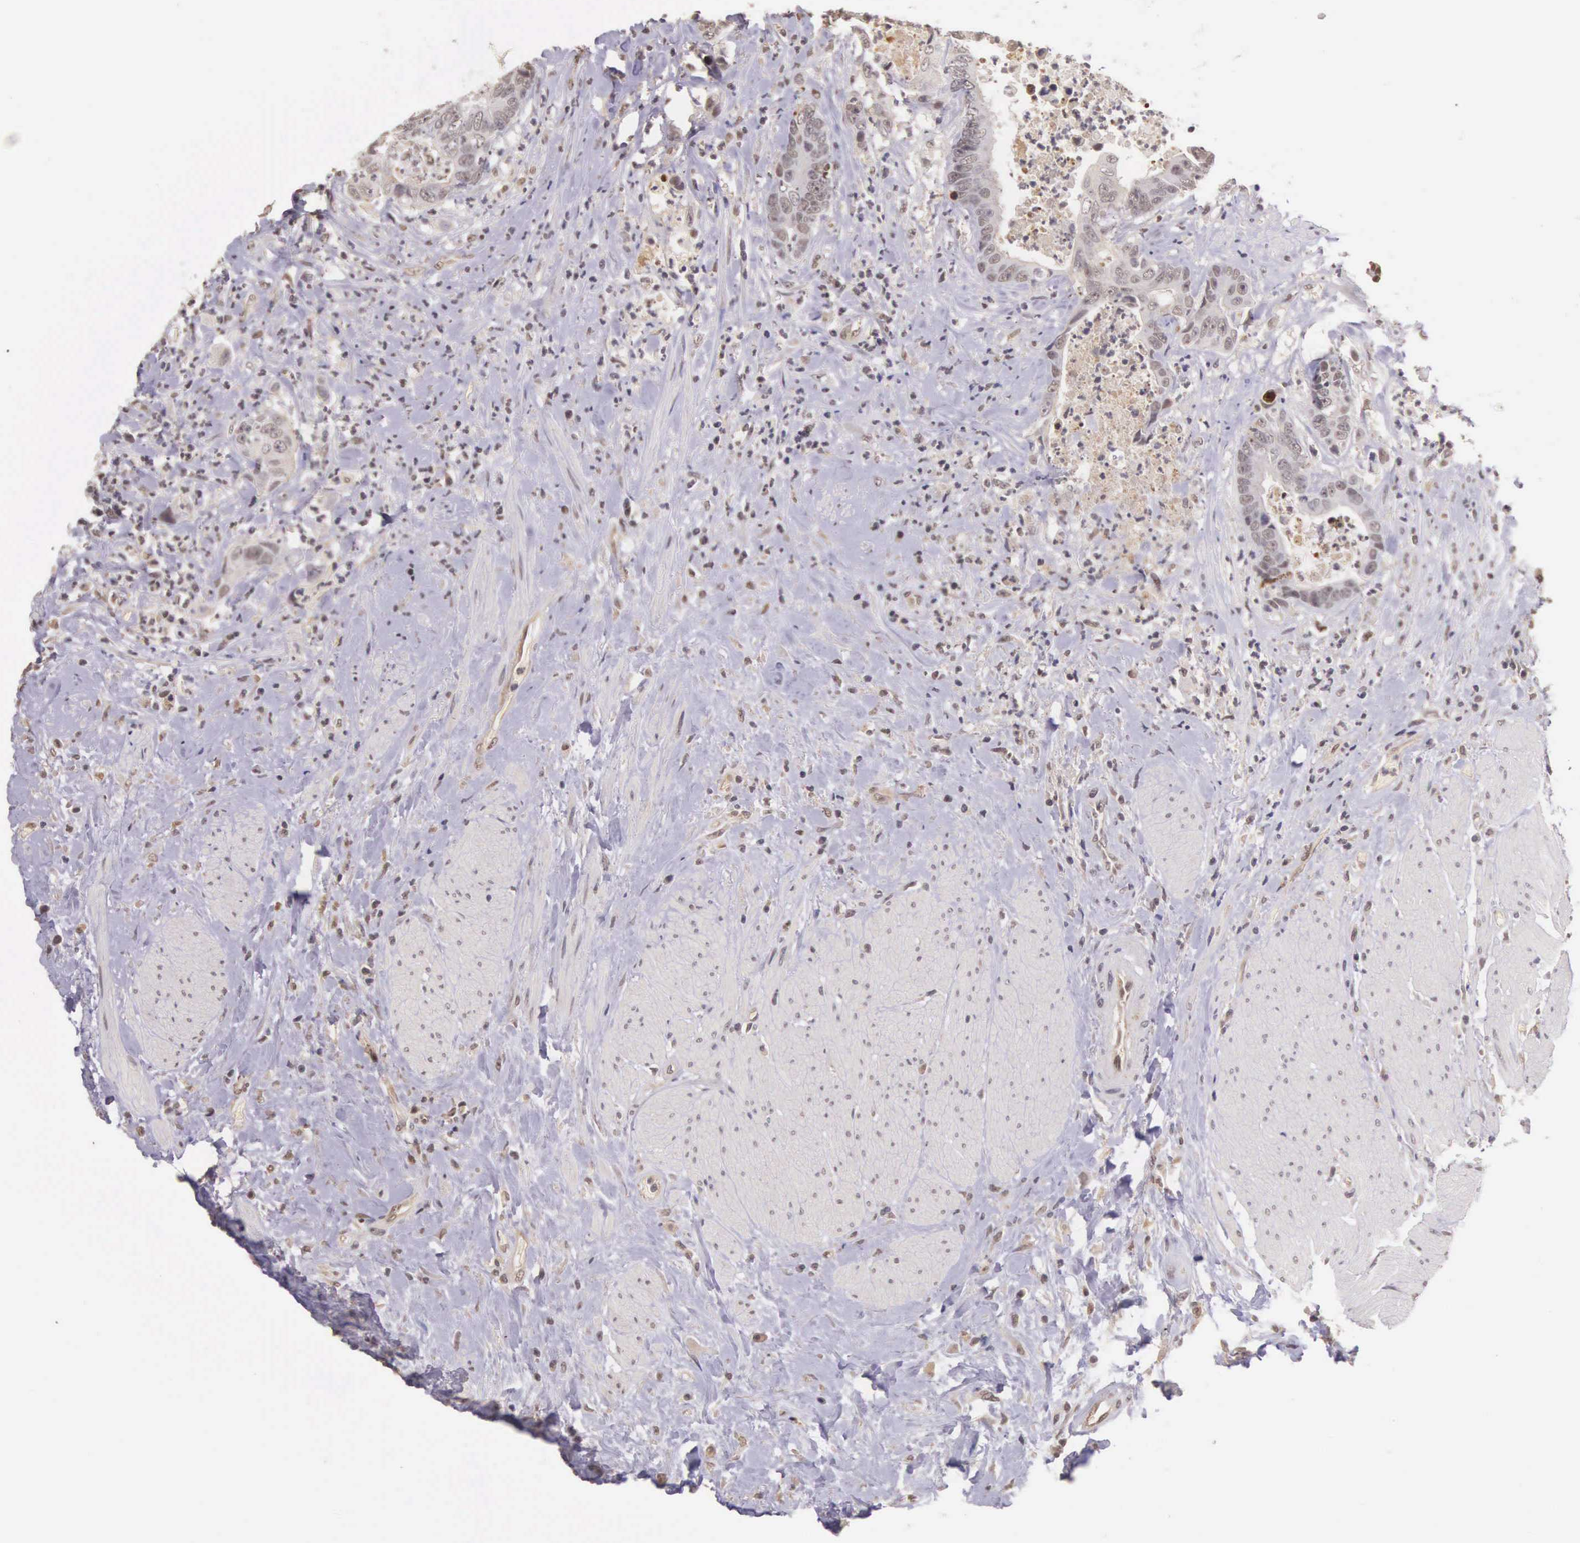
{"staining": {"intensity": "moderate", "quantity": ">75%", "location": "cytoplasmic/membranous"}, "tissue": "colorectal cancer", "cell_type": "Tumor cells", "image_type": "cancer", "snomed": [{"axis": "morphology", "description": "Adenocarcinoma, NOS"}, {"axis": "topography", "description": "Rectum"}], "caption": "Immunohistochemistry (IHC) micrograph of adenocarcinoma (colorectal) stained for a protein (brown), which exhibits medium levels of moderate cytoplasmic/membranous staining in about >75% of tumor cells.", "gene": "VASH1", "patient": {"sex": "female", "age": 65}}